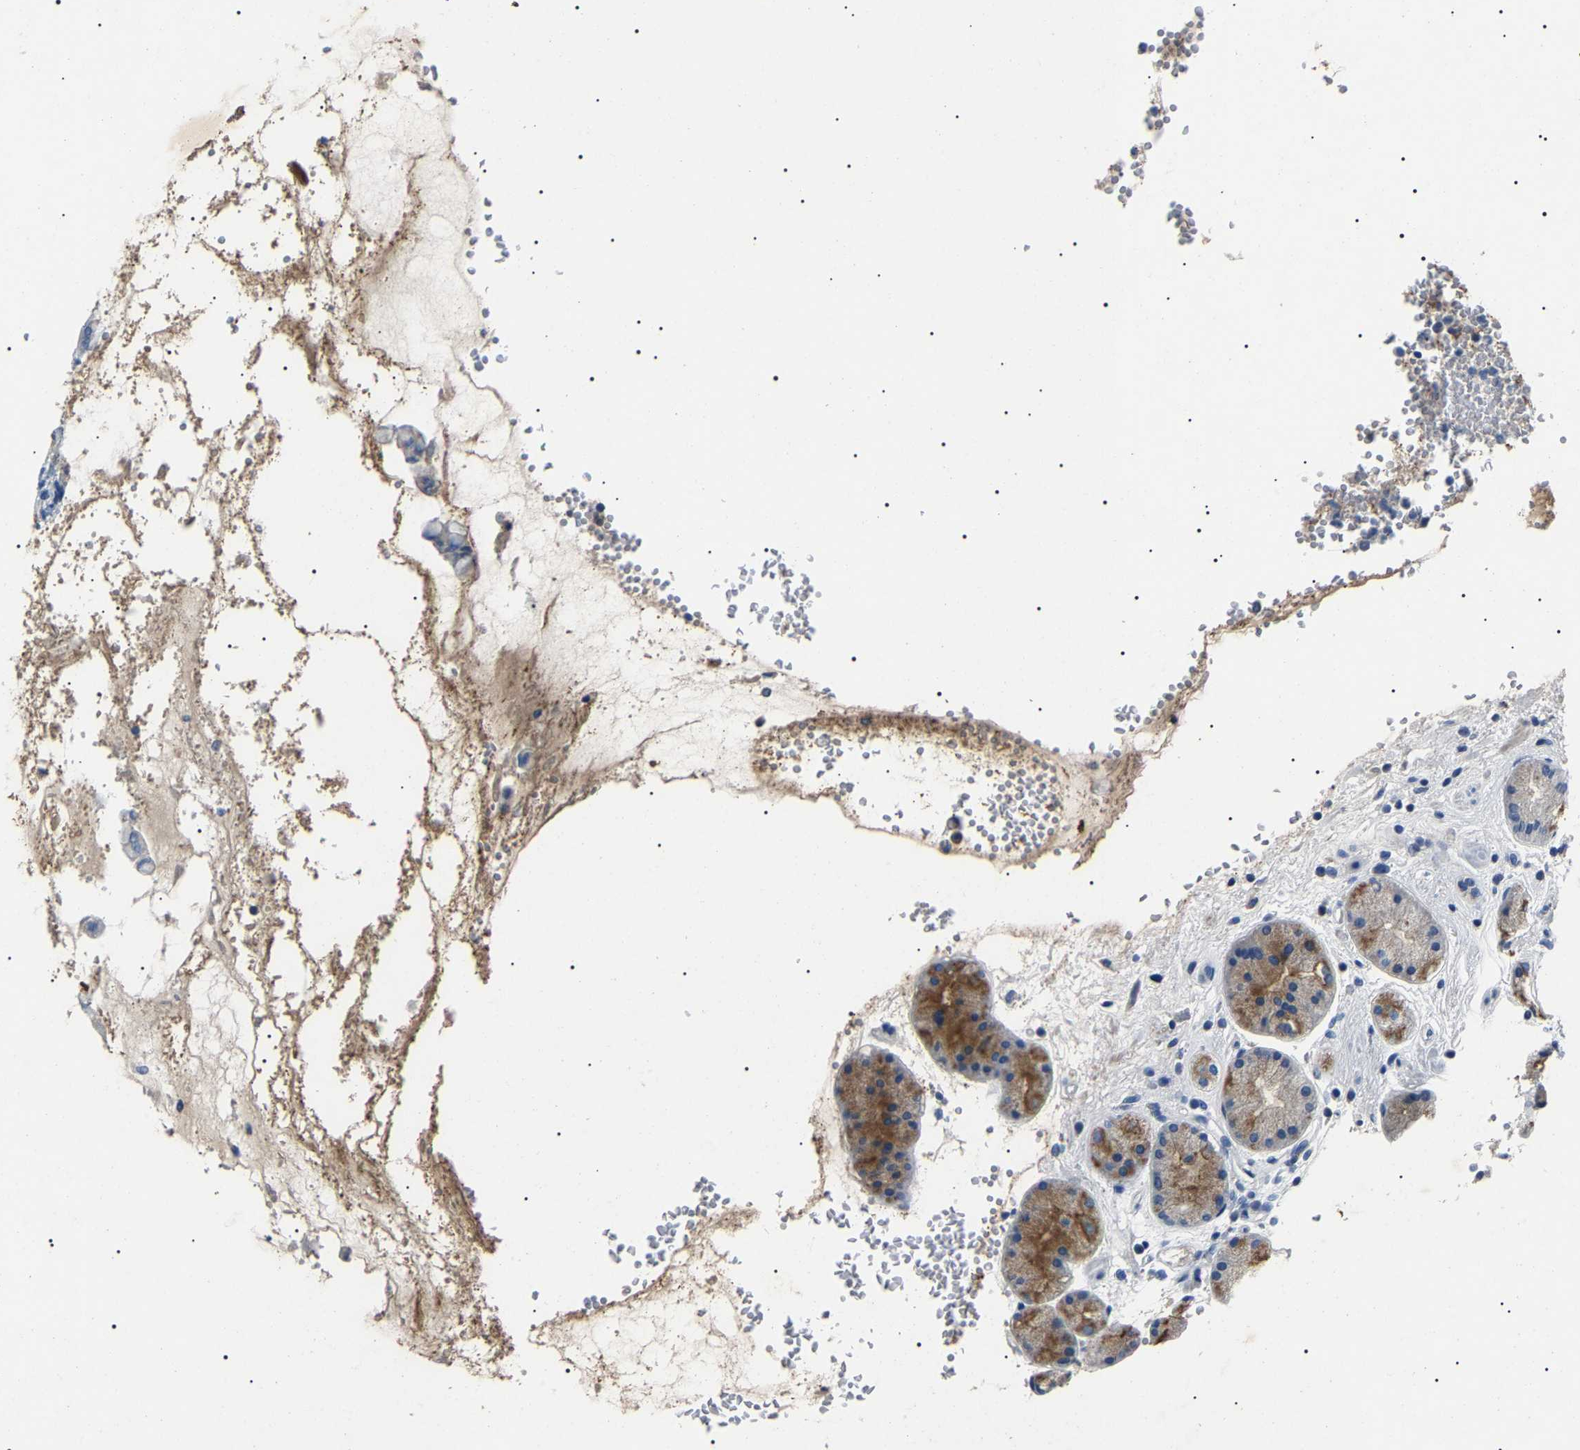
{"staining": {"intensity": "moderate", "quantity": "<25%", "location": "cytoplasmic/membranous"}, "tissue": "stomach", "cell_type": "Glandular cells", "image_type": "normal", "snomed": [{"axis": "morphology", "description": "Normal tissue, NOS"}, {"axis": "topography", "description": "Stomach"}, {"axis": "topography", "description": "Stomach, lower"}], "caption": "Stomach stained with DAB immunohistochemistry demonstrates low levels of moderate cytoplasmic/membranous positivity in about <25% of glandular cells. The protein is shown in brown color, while the nuclei are stained blue.", "gene": "KLK15", "patient": {"sex": "female", "age": 56}}